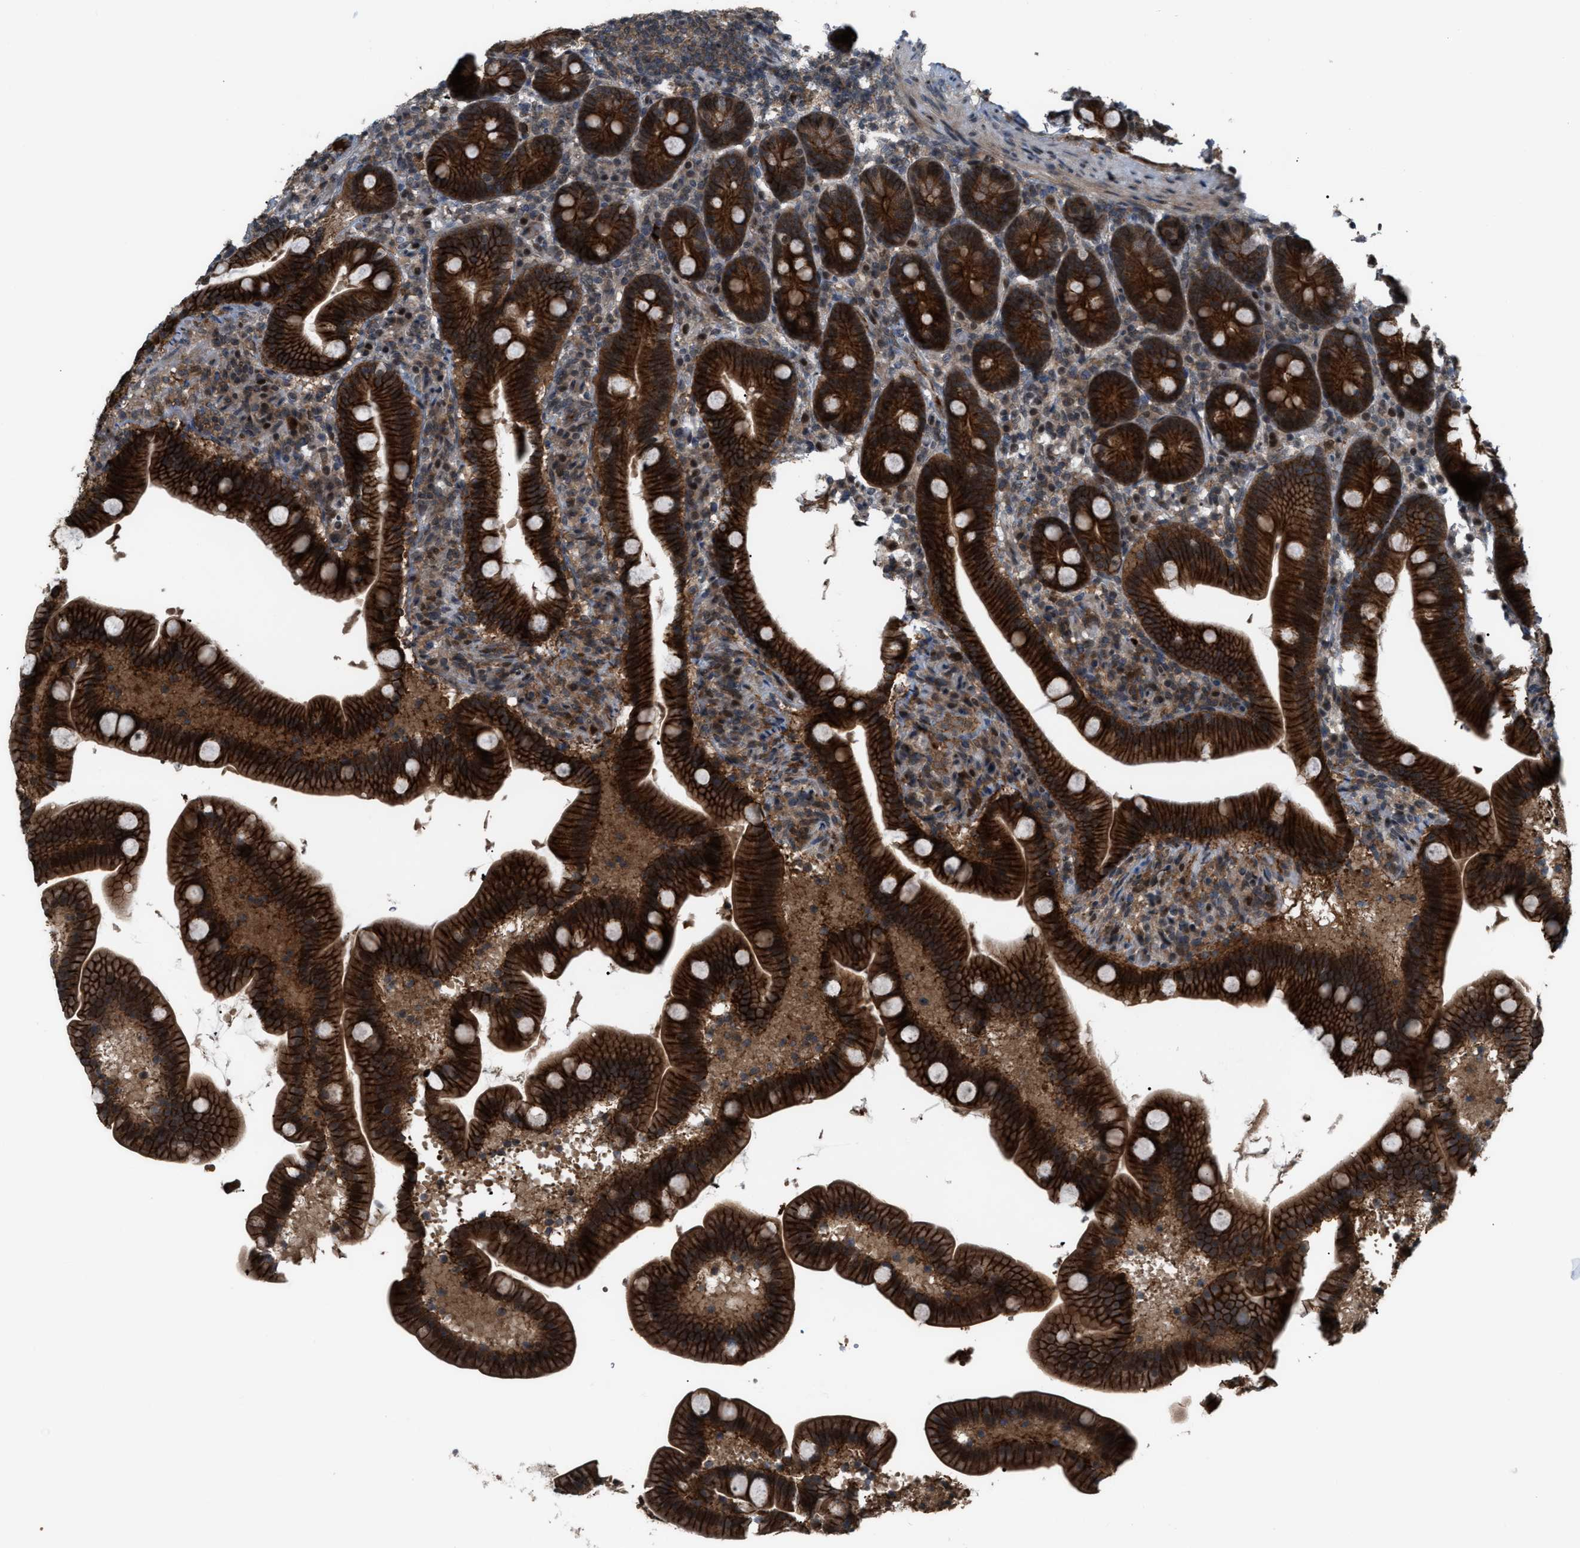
{"staining": {"intensity": "strong", "quantity": ">75%", "location": "cytoplasmic/membranous"}, "tissue": "duodenum", "cell_type": "Glandular cells", "image_type": "normal", "snomed": [{"axis": "morphology", "description": "Normal tissue, NOS"}, {"axis": "topography", "description": "Duodenum"}], "caption": "Protein expression by immunohistochemistry demonstrates strong cytoplasmic/membranous staining in approximately >75% of glandular cells in normal duodenum. (IHC, brightfield microscopy, high magnification).", "gene": "RFFL", "patient": {"sex": "male", "age": 54}}